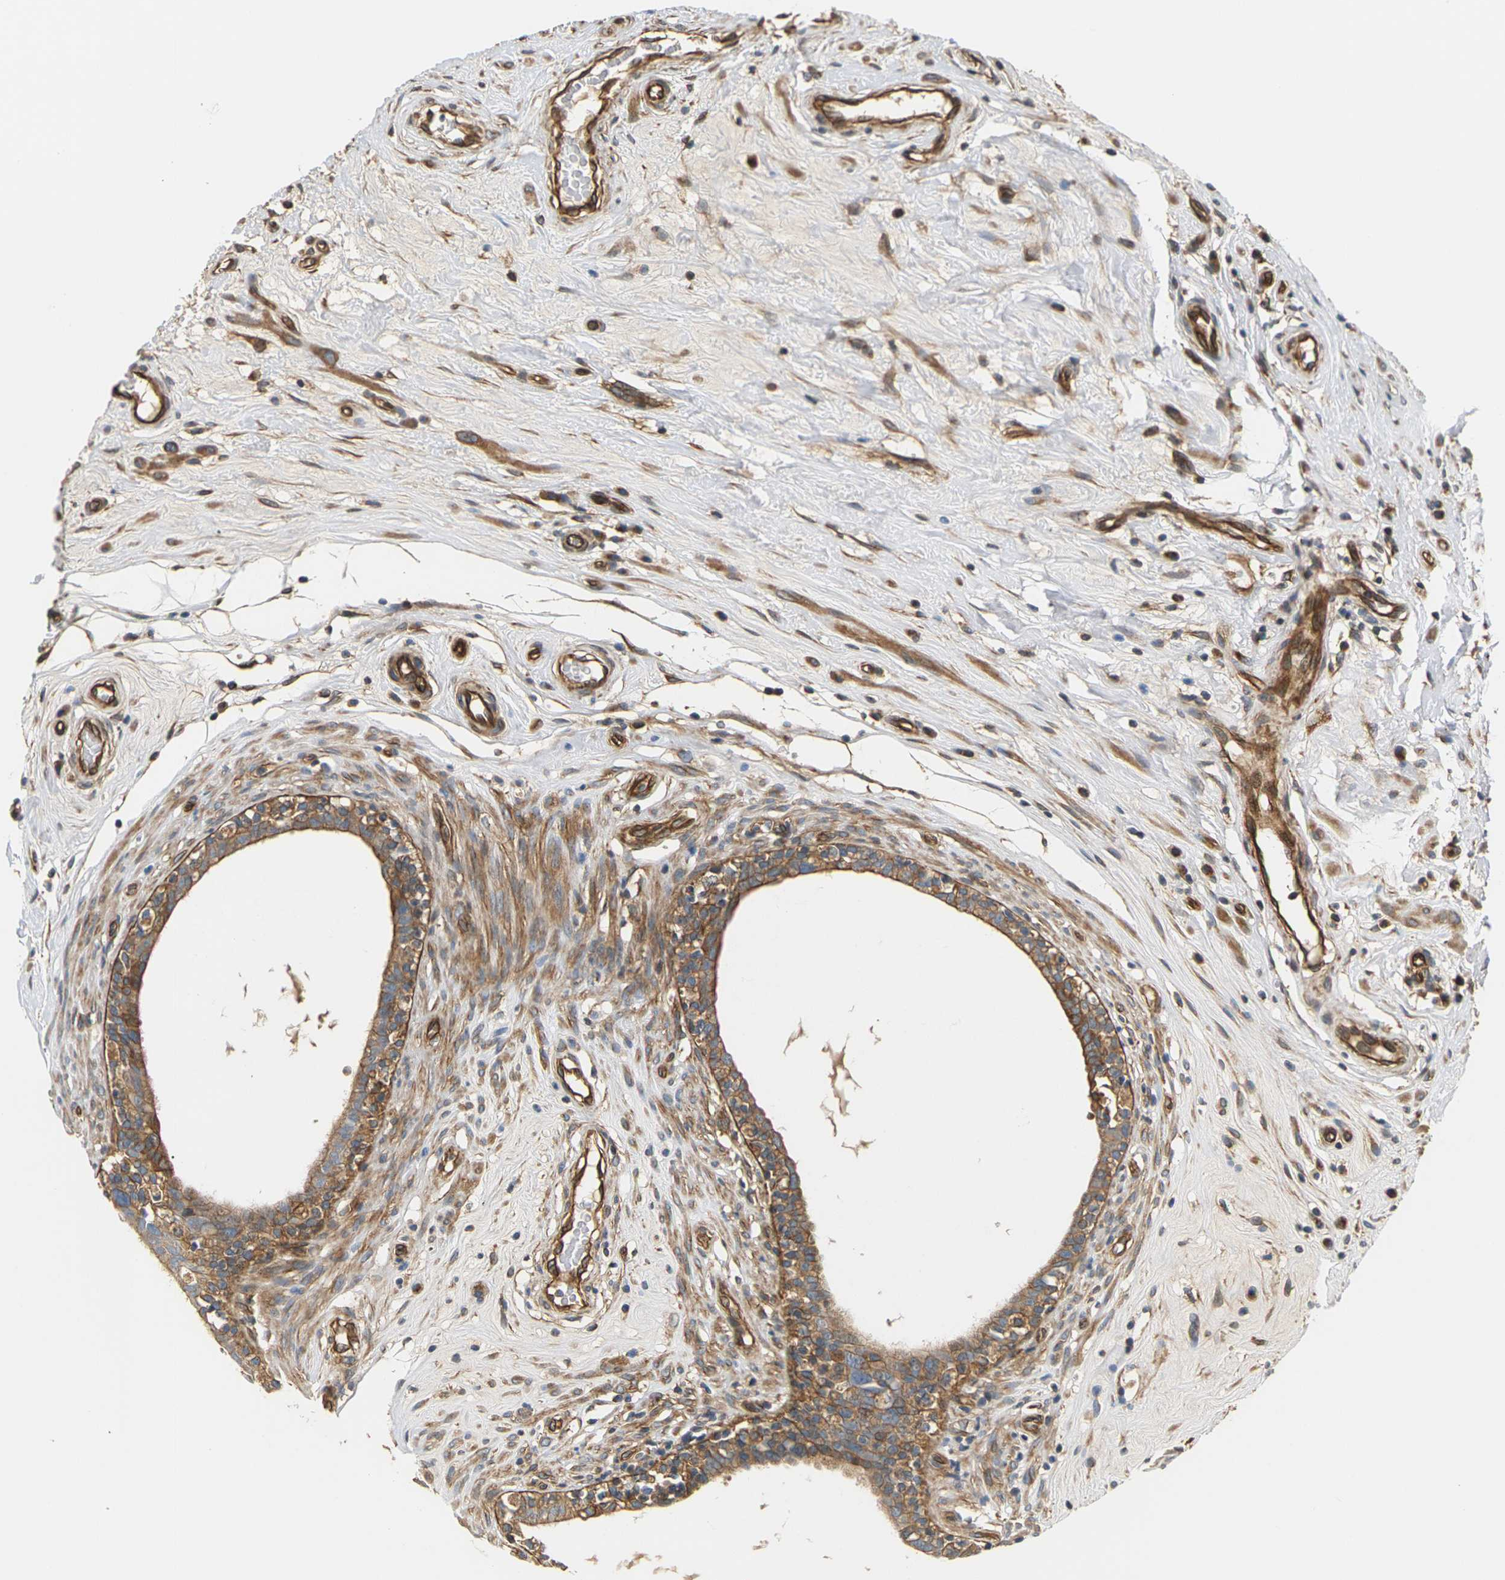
{"staining": {"intensity": "moderate", "quantity": ">75%", "location": "cytoplasmic/membranous"}, "tissue": "epididymis", "cell_type": "Glandular cells", "image_type": "normal", "snomed": [{"axis": "morphology", "description": "Normal tissue, NOS"}, {"axis": "morphology", "description": "Inflammation, NOS"}, {"axis": "topography", "description": "Epididymis"}], "caption": "About >75% of glandular cells in normal human epididymis show moderate cytoplasmic/membranous protein expression as visualized by brown immunohistochemical staining.", "gene": "PCDHB4", "patient": {"sex": "male", "age": 84}}